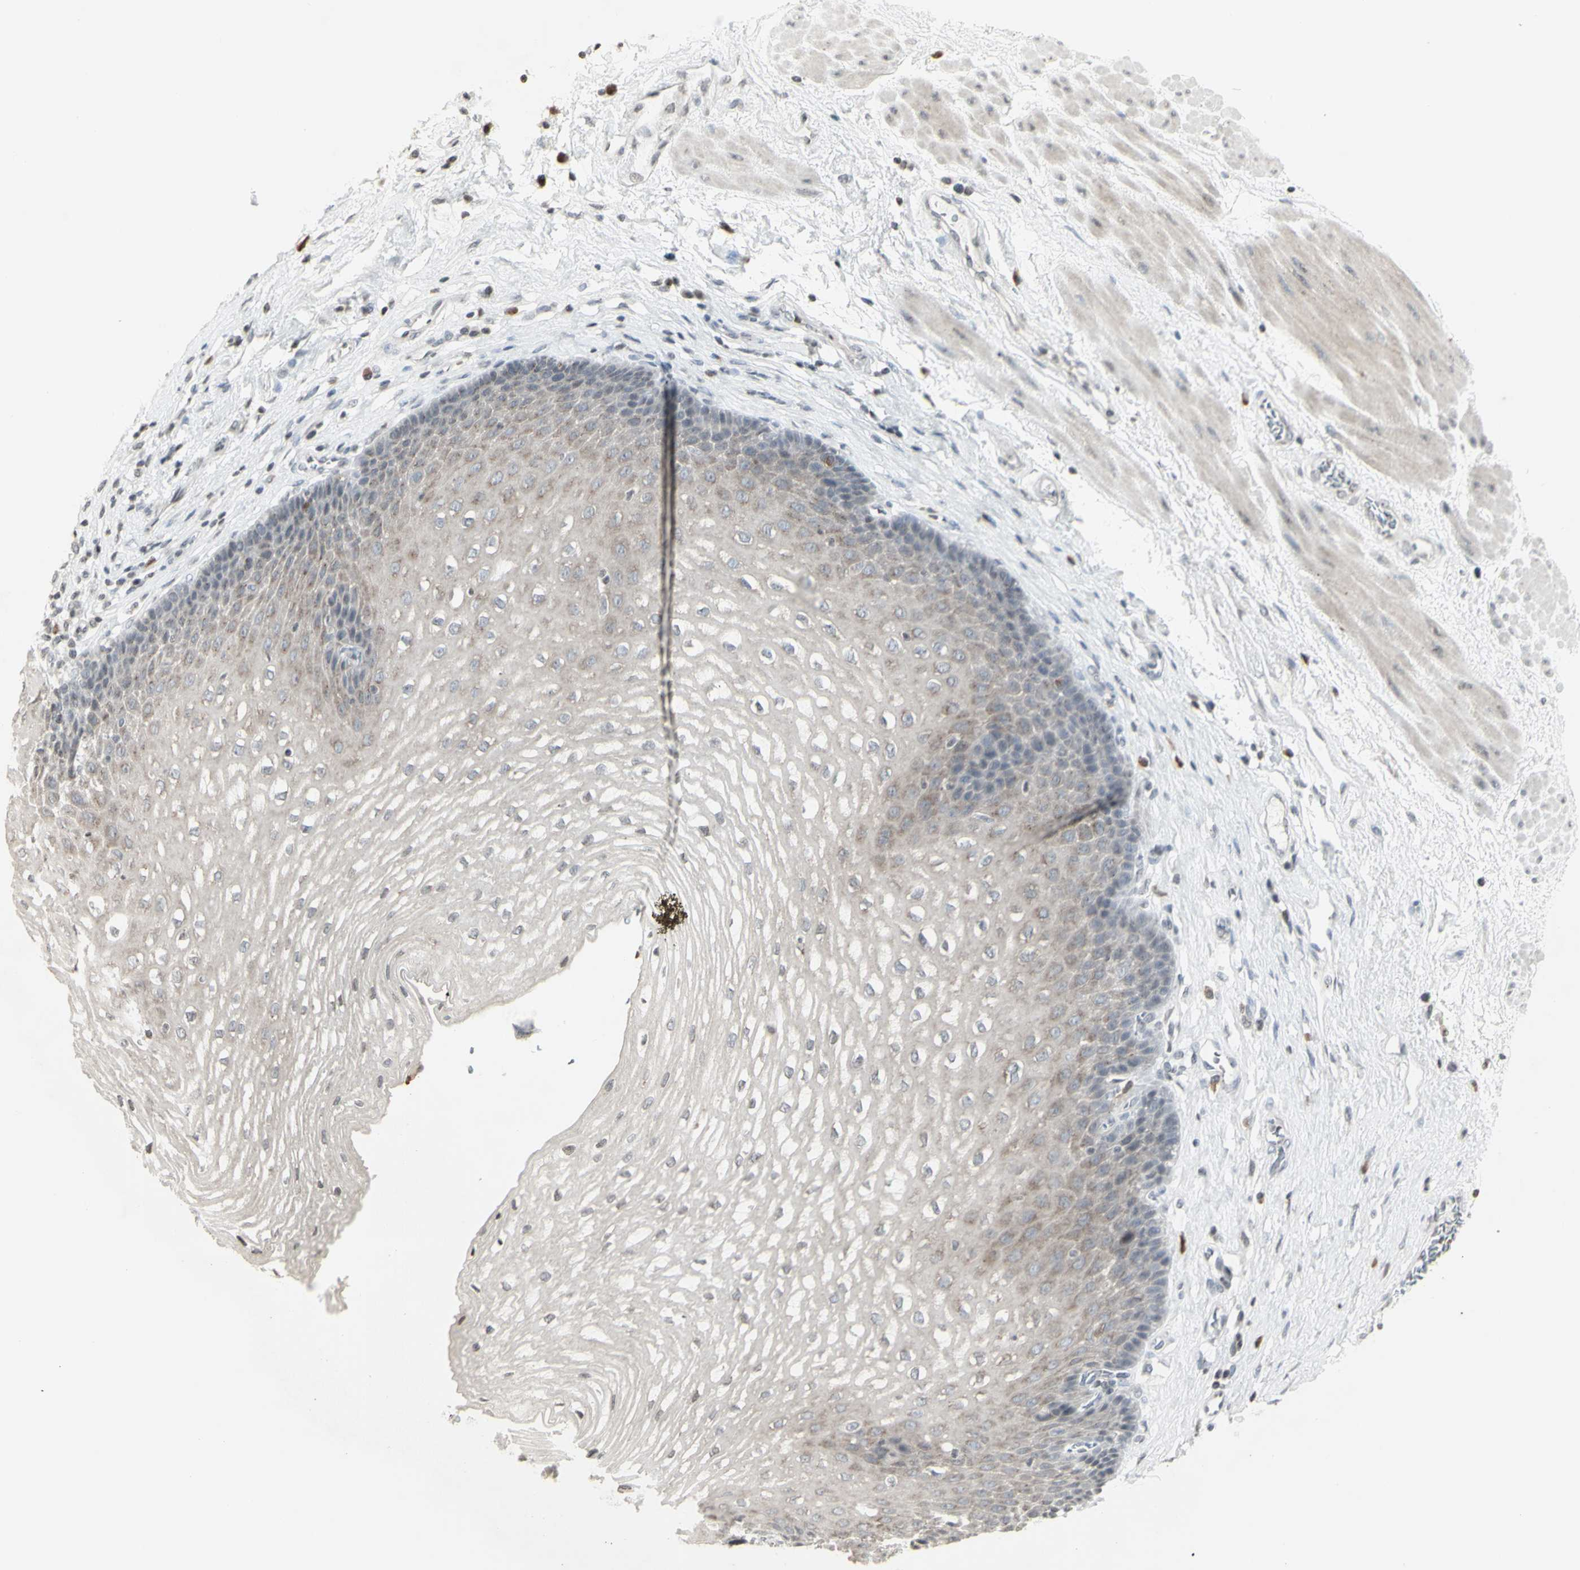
{"staining": {"intensity": "weak", "quantity": "<25%", "location": "cytoplasmic/membranous"}, "tissue": "esophagus", "cell_type": "Squamous epithelial cells", "image_type": "normal", "snomed": [{"axis": "morphology", "description": "Normal tissue, NOS"}, {"axis": "topography", "description": "Esophagus"}], "caption": "Immunohistochemistry (IHC) of unremarkable esophagus demonstrates no staining in squamous epithelial cells.", "gene": "MUC5AC", "patient": {"sex": "male", "age": 48}}